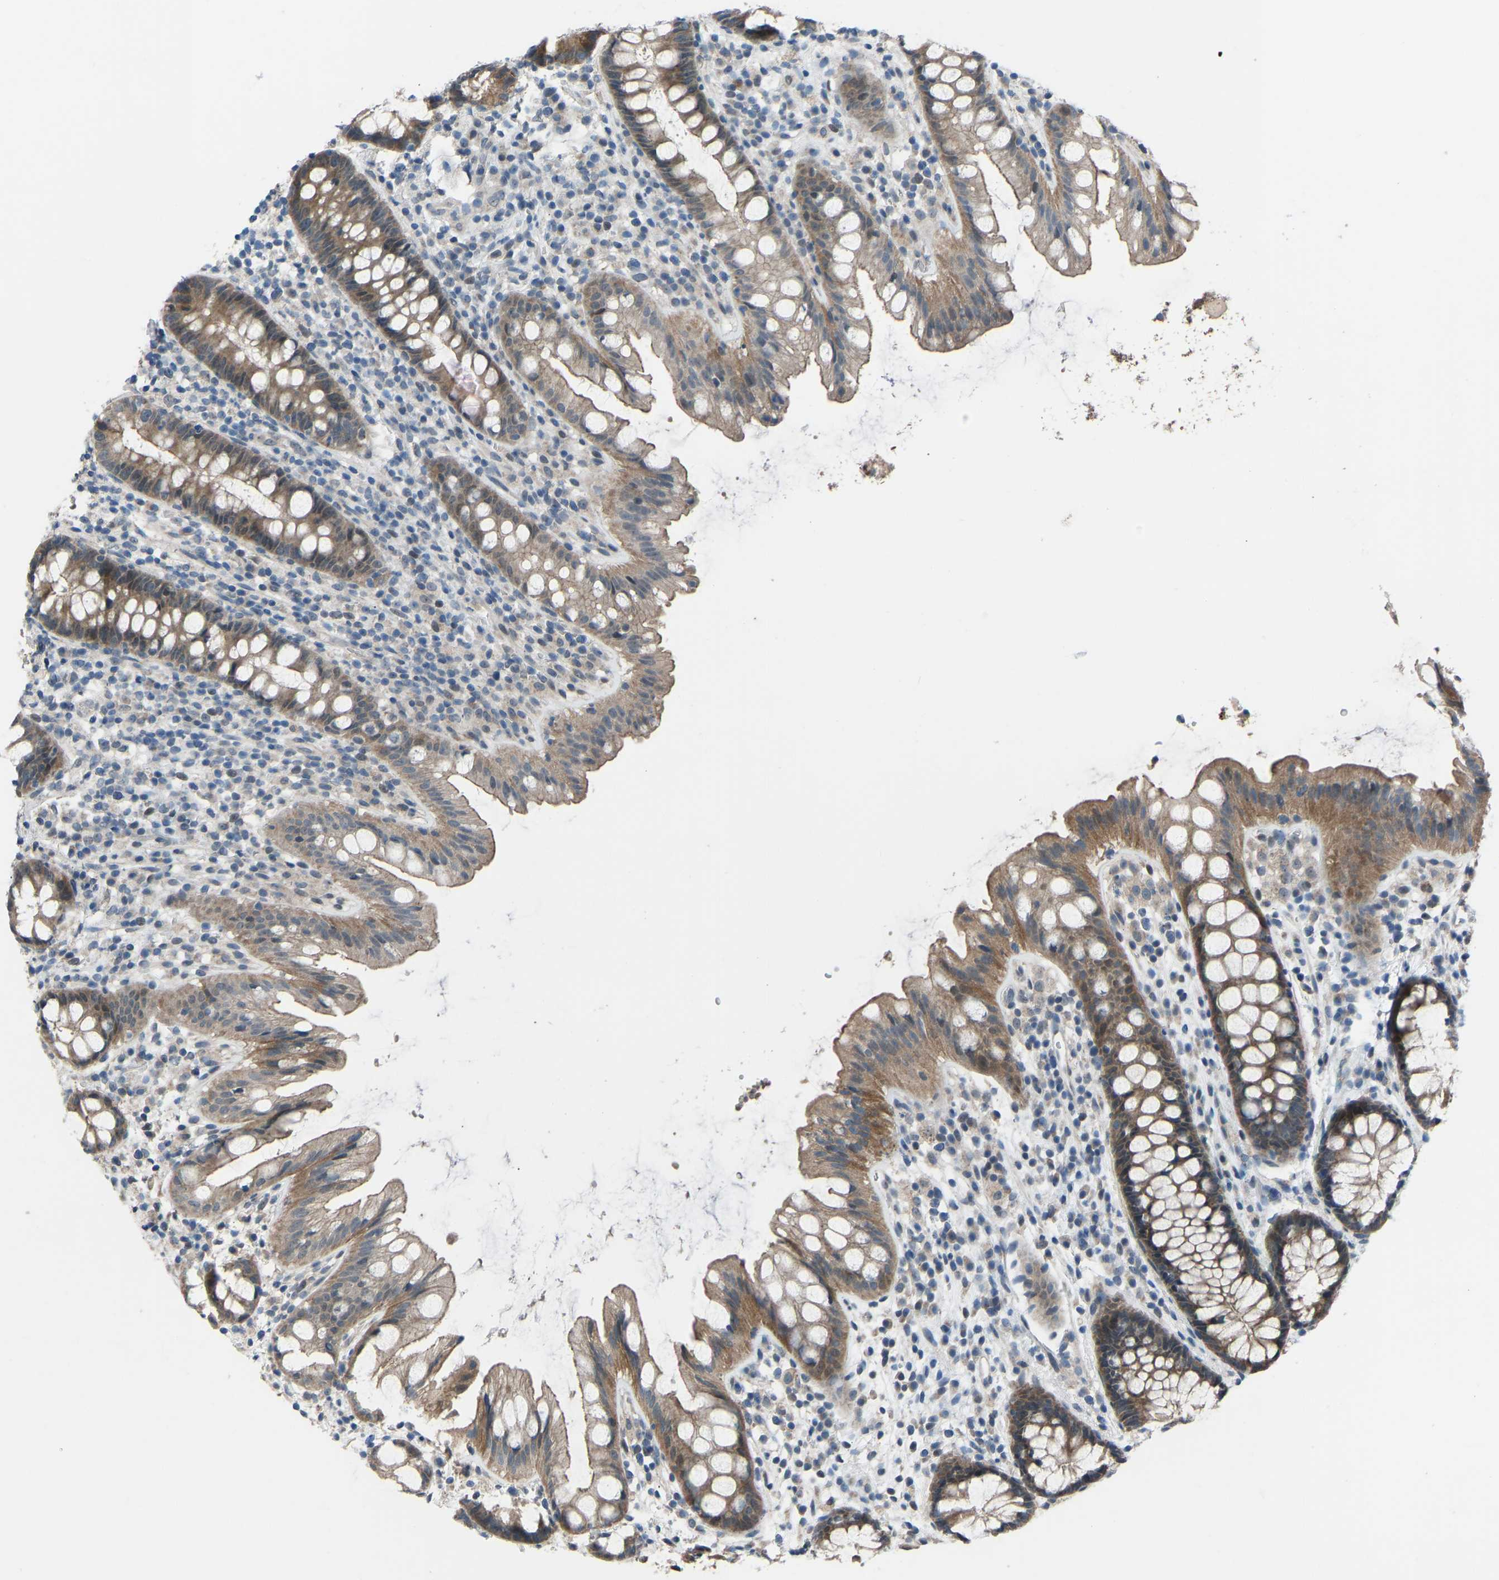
{"staining": {"intensity": "moderate", "quantity": ">75%", "location": "cytoplasmic/membranous"}, "tissue": "rectum", "cell_type": "Glandular cells", "image_type": "normal", "snomed": [{"axis": "morphology", "description": "Normal tissue, NOS"}, {"axis": "topography", "description": "Rectum"}], "caption": "A photomicrograph of human rectum stained for a protein shows moderate cytoplasmic/membranous brown staining in glandular cells.", "gene": "CDK2AP1", "patient": {"sex": "female", "age": 65}}